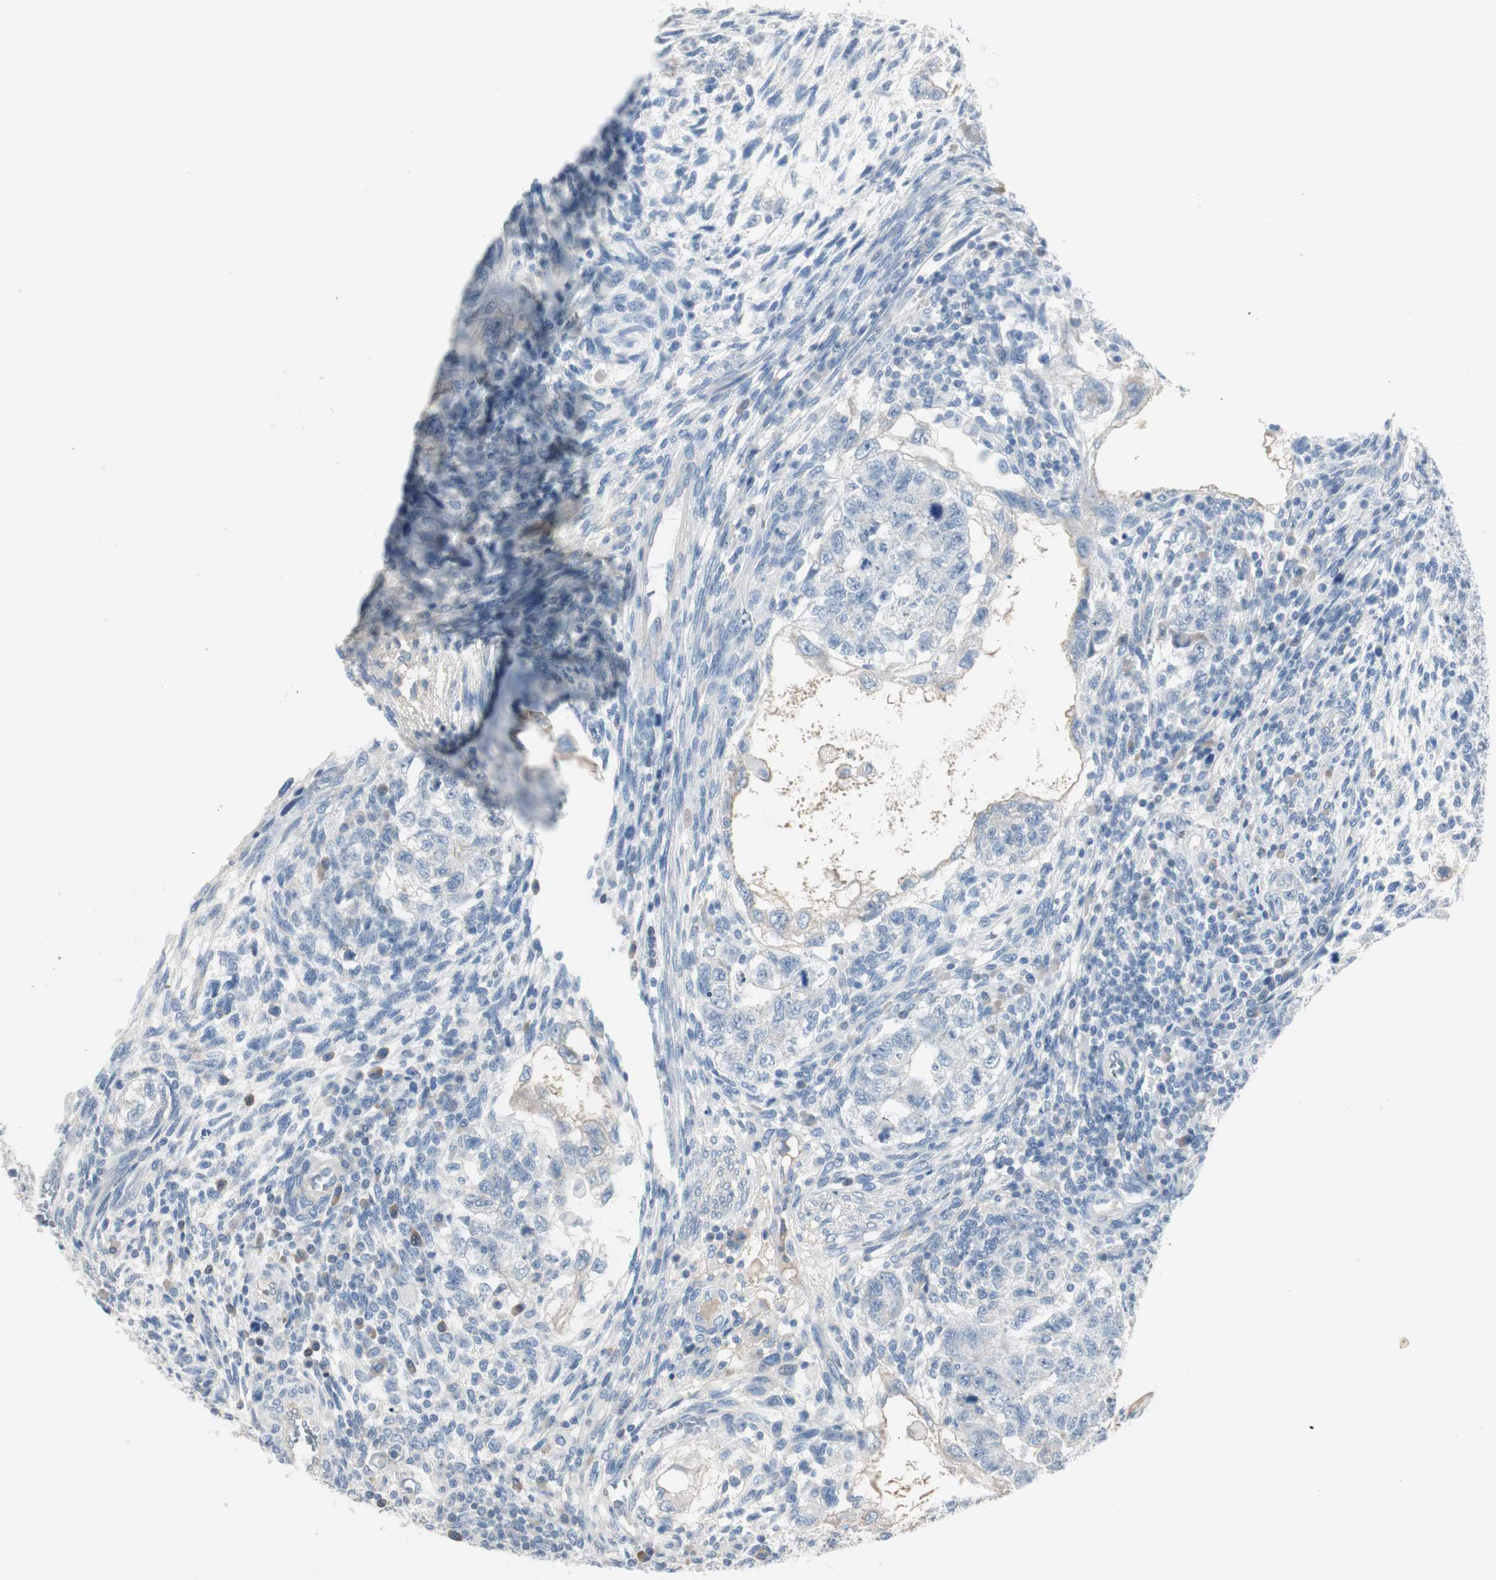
{"staining": {"intensity": "negative", "quantity": "none", "location": "none"}, "tissue": "testis cancer", "cell_type": "Tumor cells", "image_type": "cancer", "snomed": [{"axis": "morphology", "description": "Normal tissue, NOS"}, {"axis": "morphology", "description": "Carcinoma, Embryonal, NOS"}, {"axis": "topography", "description": "Testis"}], "caption": "Immunohistochemistry (IHC) micrograph of neoplastic tissue: human testis cancer stained with DAB shows no significant protein expression in tumor cells.", "gene": "SPINK4", "patient": {"sex": "male", "age": 36}}